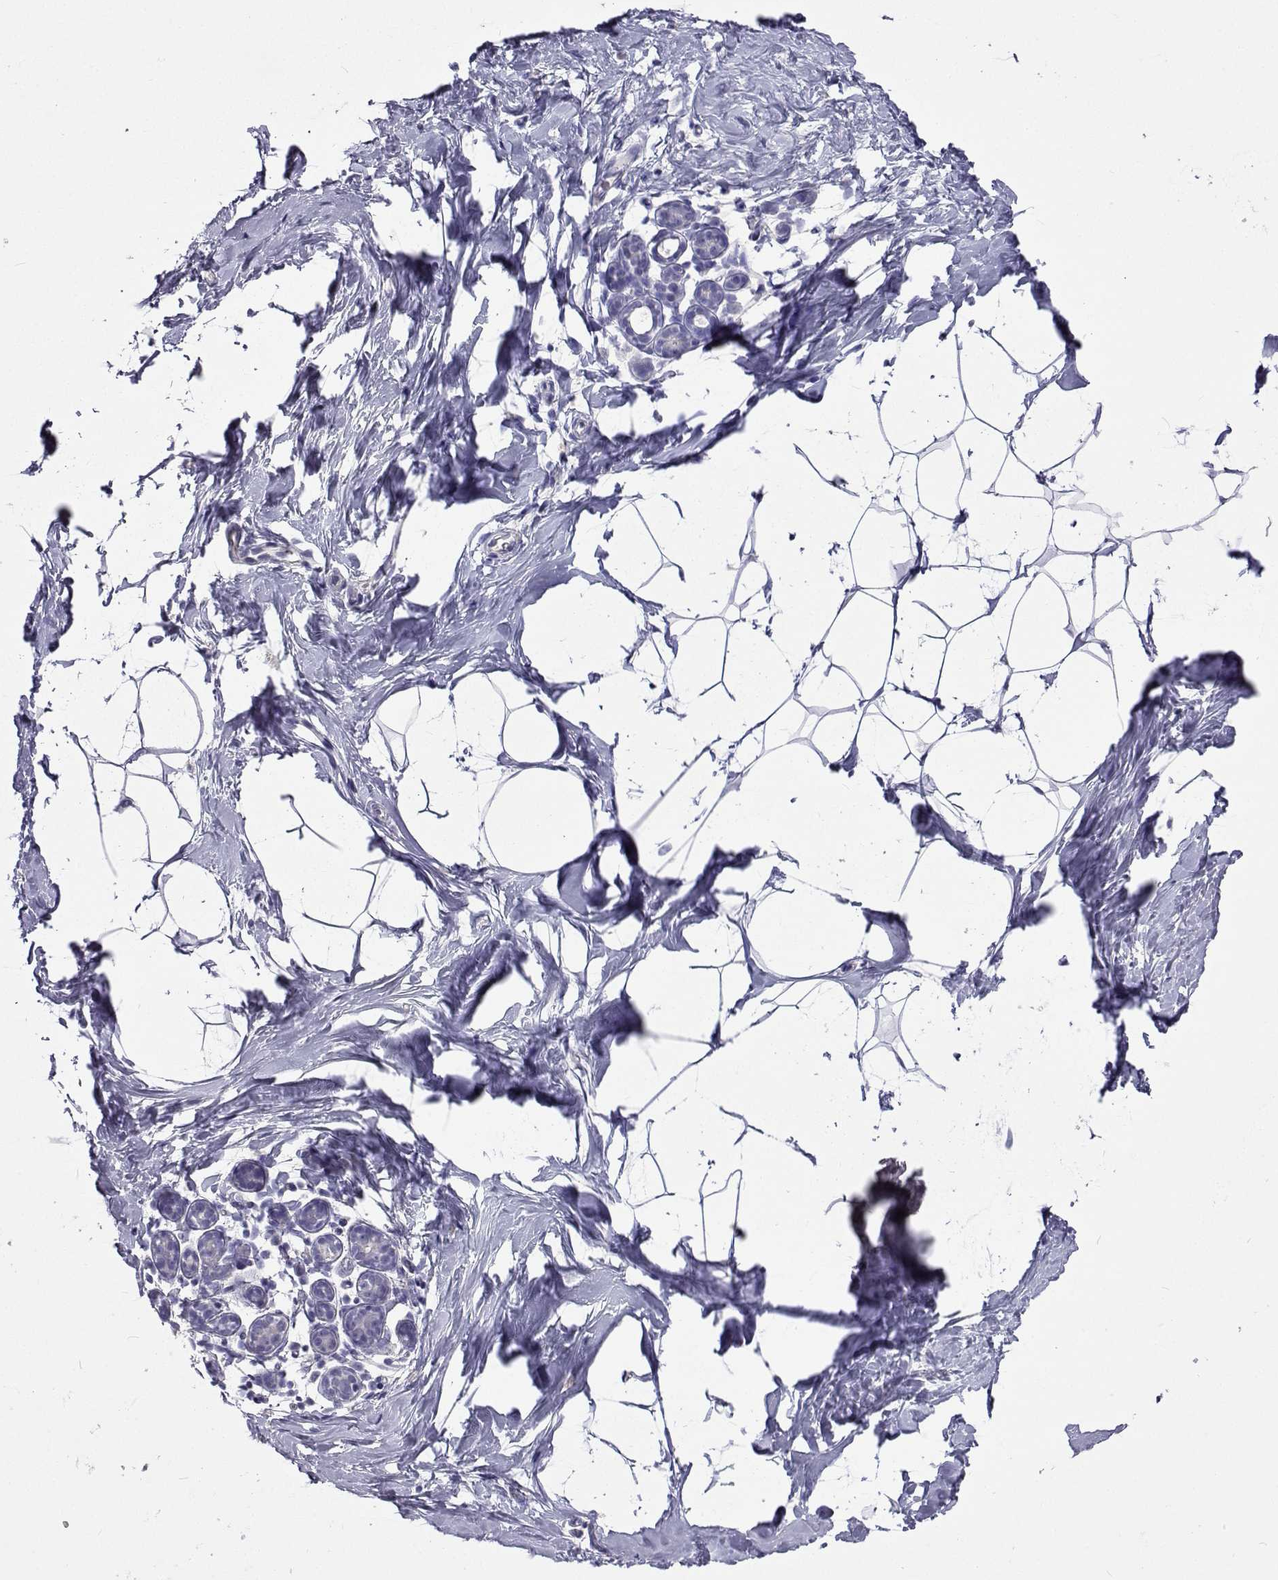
{"staining": {"intensity": "negative", "quantity": "none", "location": "none"}, "tissue": "breast", "cell_type": "Adipocytes", "image_type": "normal", "snomed": [{"axis": "morphology", "description": "Normal tissue, NOS"}, {"axis": "topography", "description": "Breast"}], "caption": "Adipocytes show no significant protein positivity in normal breast. (Immunohistochemistry (ihc), brightfield microscopy, high magnification).", "gene": "LHFPL7", "patient": {"sex": "female", "age": 32}}